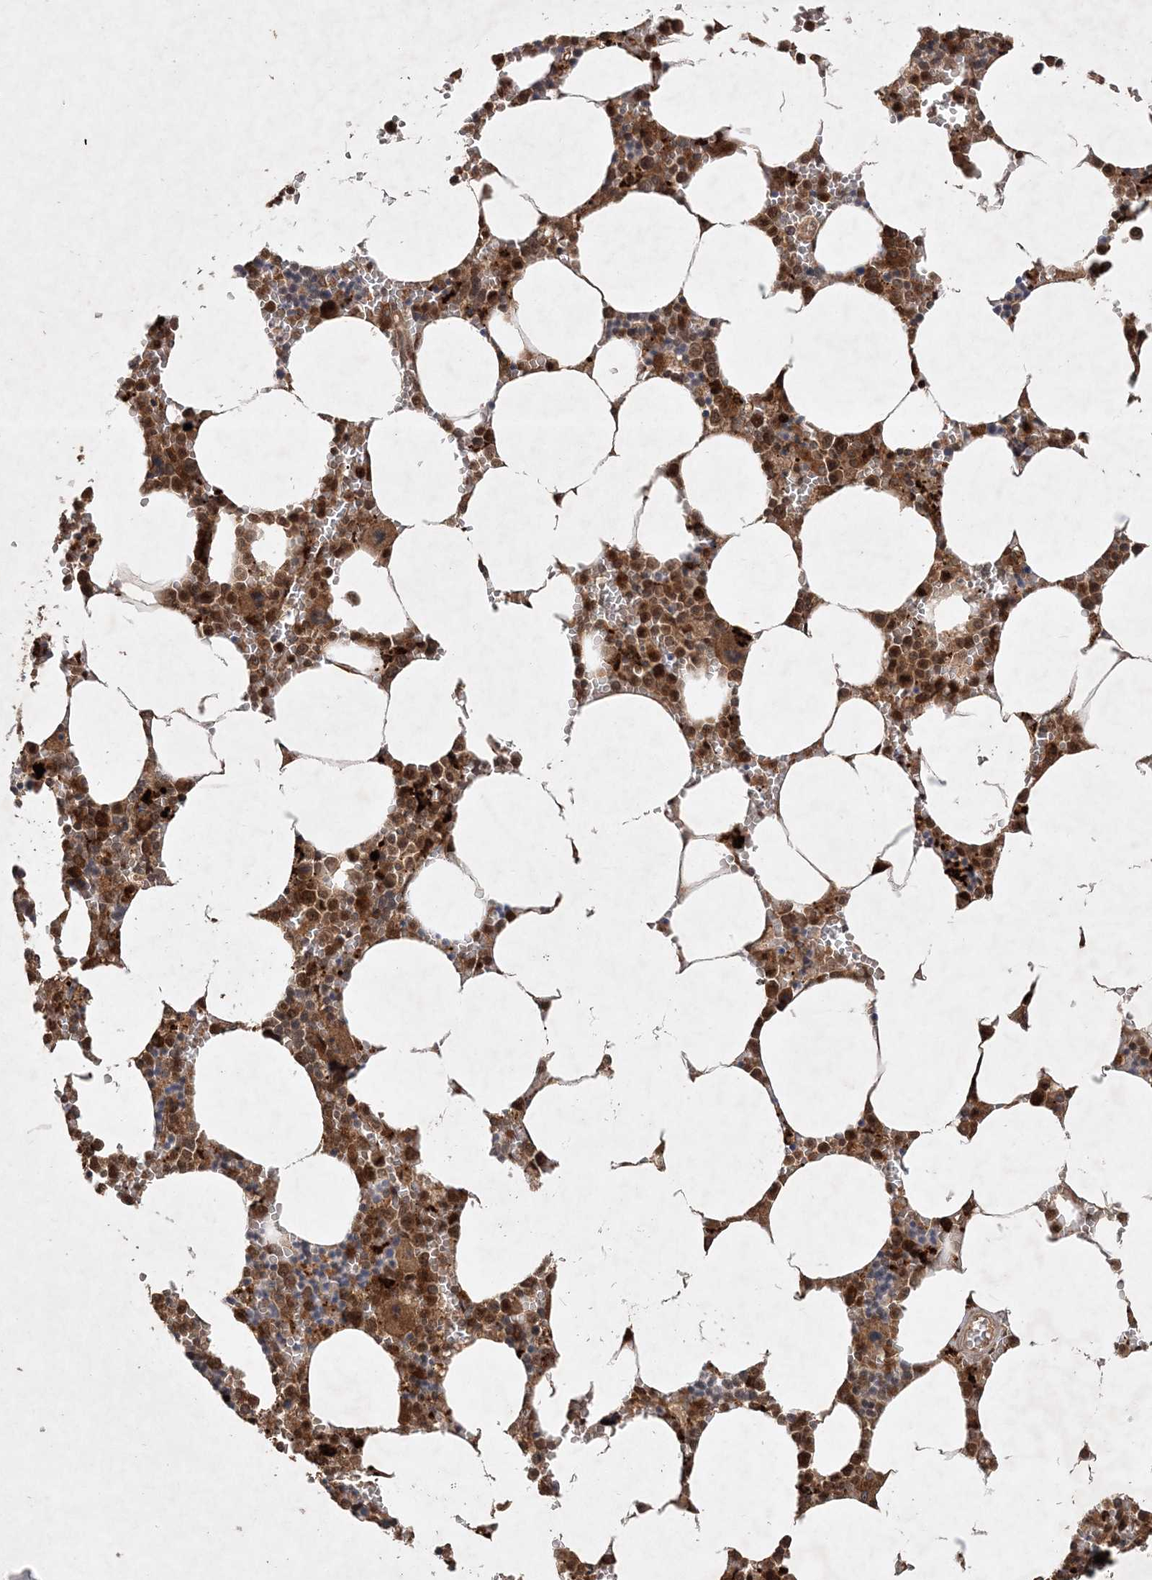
{"staining": {"intensity": "moderate", "quantity": ">75%", "location": "cytoplasmic/membranous,nuclear"}, "tissue": "bone marrow", "cell_type": "Hematopoietic cells", "image_type": "normal", "snomed": [{"axis": "morphology", "description": "Normal tissue, NOS"}, {"axis": "topography", "description": "Bone marrow"}], "caption": "Brown immunohistochemical staining in unremarkable human bone marrow reveals moderate cytoplasmic/membranous,nuclear expression in about >75% of hematopoietic cells. (DAB (3,3'-diaminobenzidine) IHC, brown staining for protein, blue staining for nuclei).", "gene": "UBR3", "patient": {"sex": "male", "age": 70}}